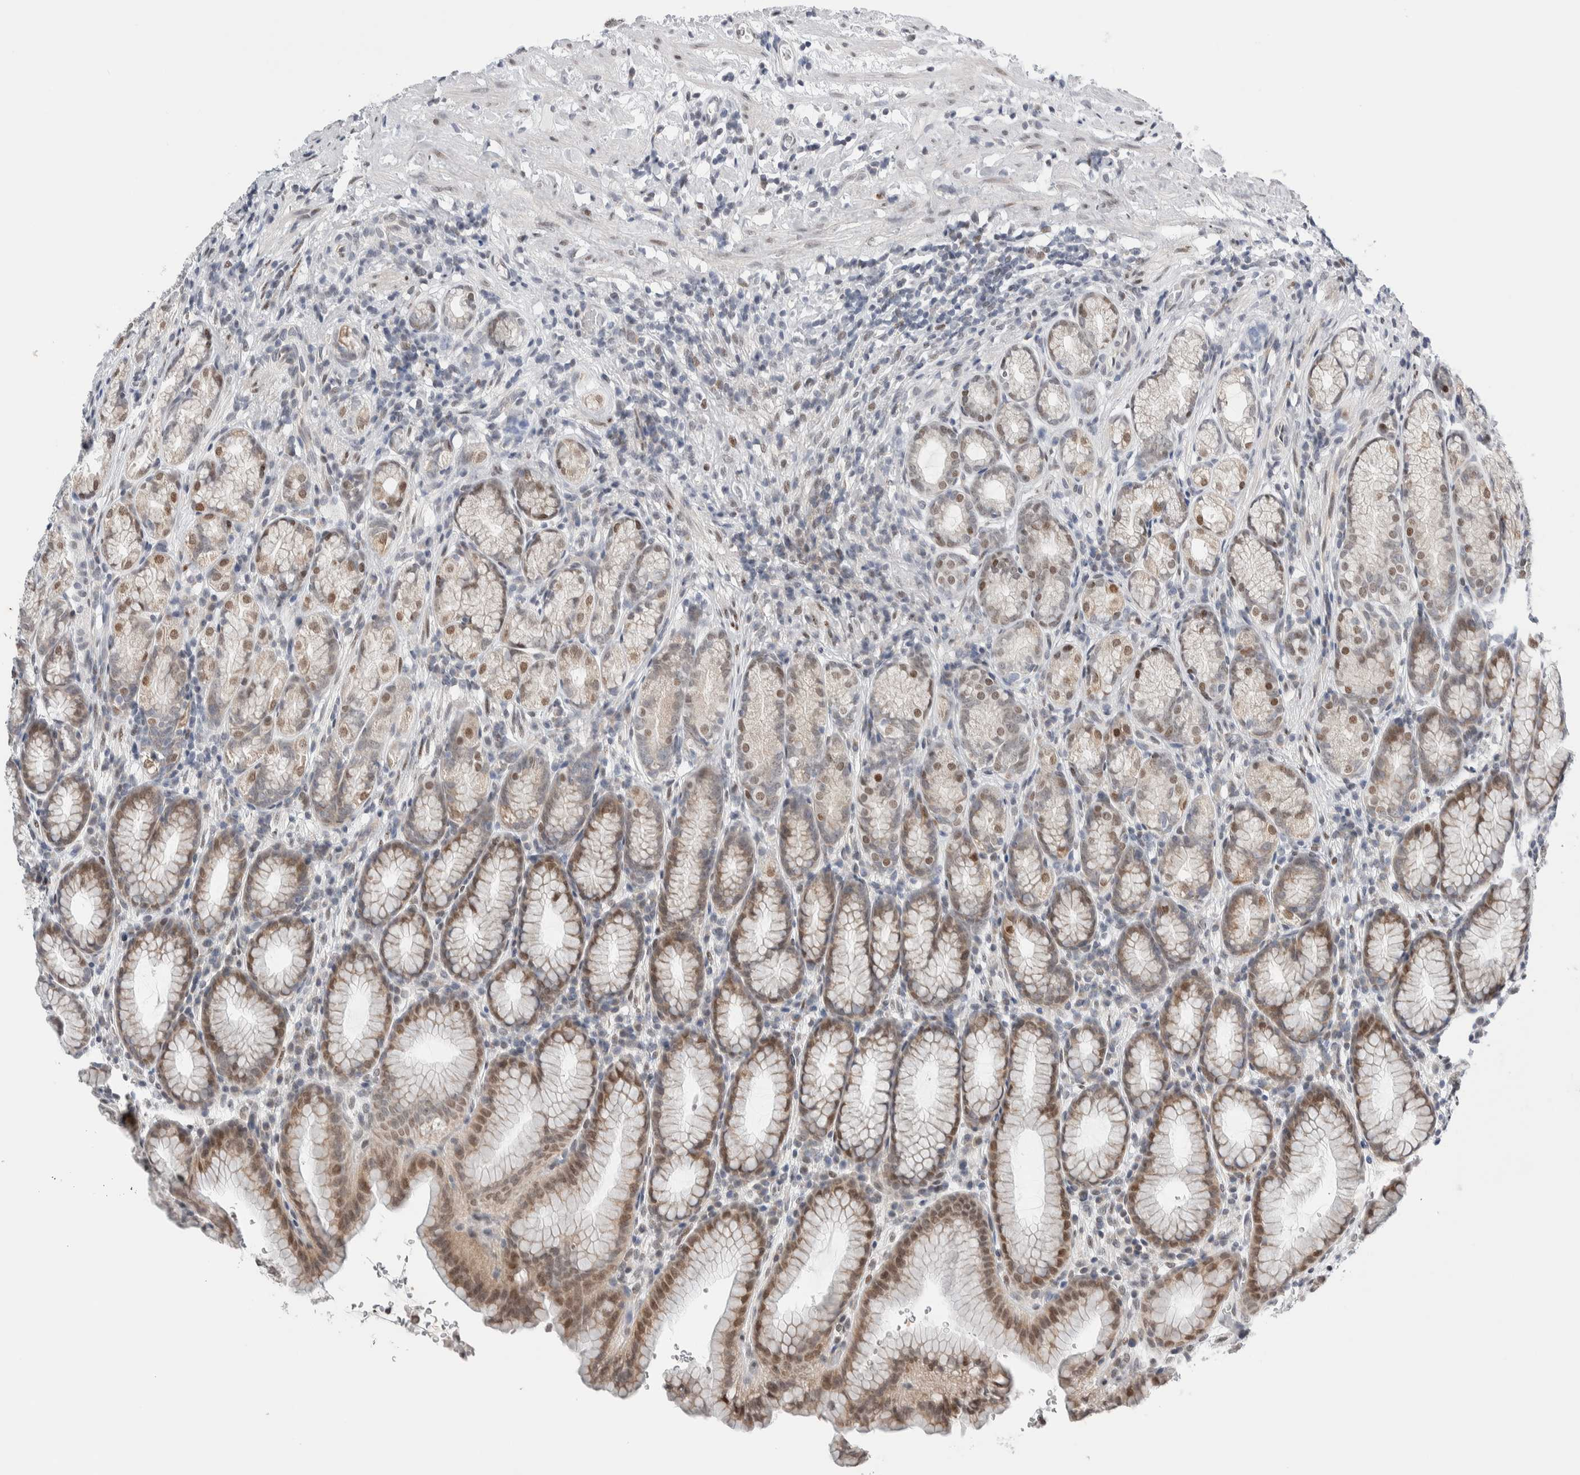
{"staining": {"intensity": "moderate", "quantity": "25%-75%", "location": "cytoplasmic/membranous,nuclear"}, "tissue": "stomach", "cell_type": "Glandular cells", "image_type": "normal", "snomed": [{"axis": "morphology", "description": "Normal tissue, NOS"}, {"axis": "topography", "description": "Stomach"}], "caption": "An image showing moderate cytoplasmic/membranous,nuclear expression in approximately 25%-75% of glandular cells in normal stomach, as visualized by brown immunohistochemical staining.", "gene": "NEUROD1", "patient": {"sex": "male", "age": 42}}